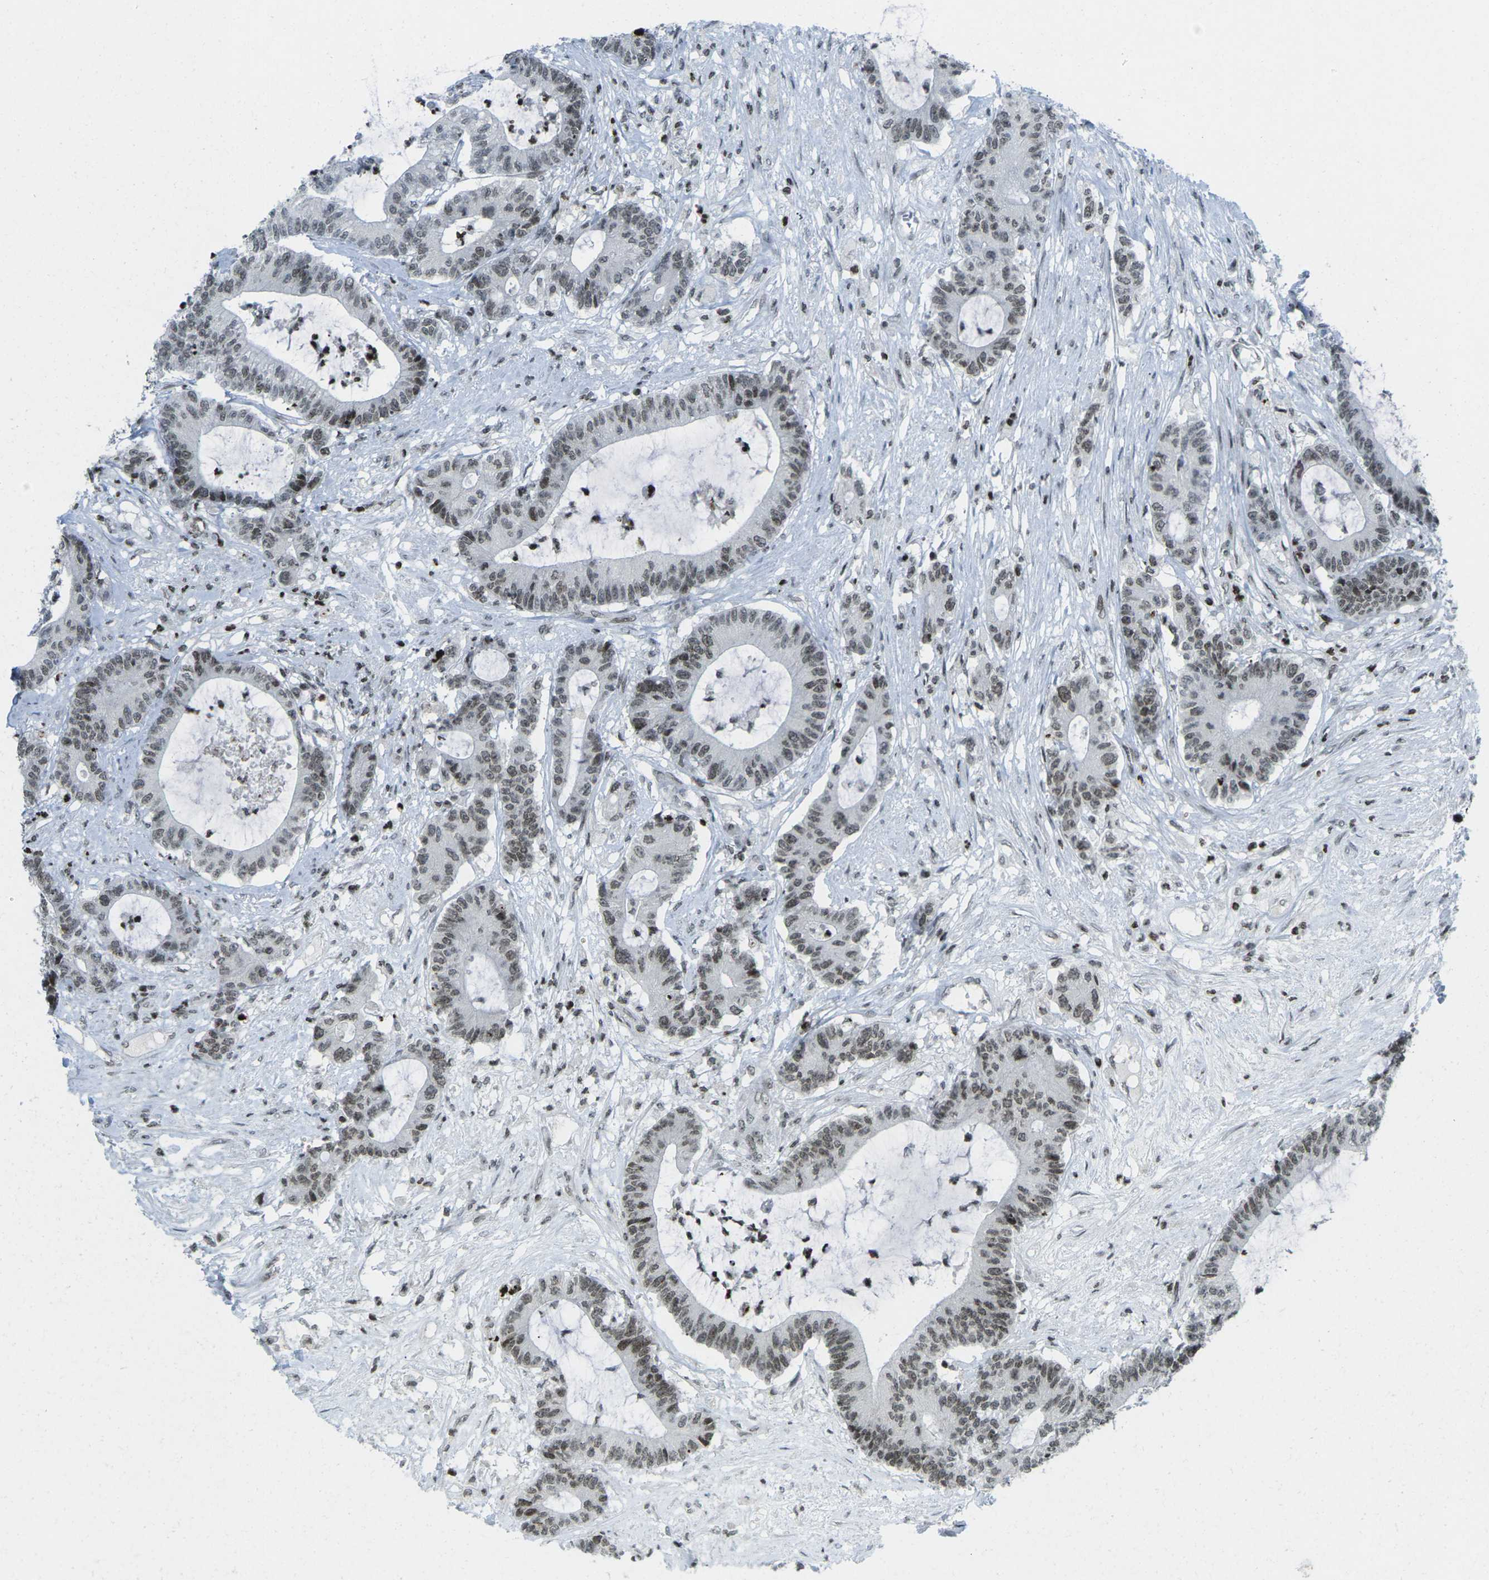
{"staining": {"intensity": "weak", "quantity": ">75%", "location": "nuclear"}, "tissue": "colorectal cancer", "cell_type": "Tumor cells", "image_type": "cancer", "snomed": [{"axis": "morphology", "description": "Adenocarcinoma, NOS"}, {"axis": "topography", "description": "Colon"}], "caption": "The immunohistochemical stain highlights weak nuclear staining in tumor cells of adenocarcinoma (colorectal) tissue.", "gene": "EME1", "patient": {"sex": "female", "age": 84}}